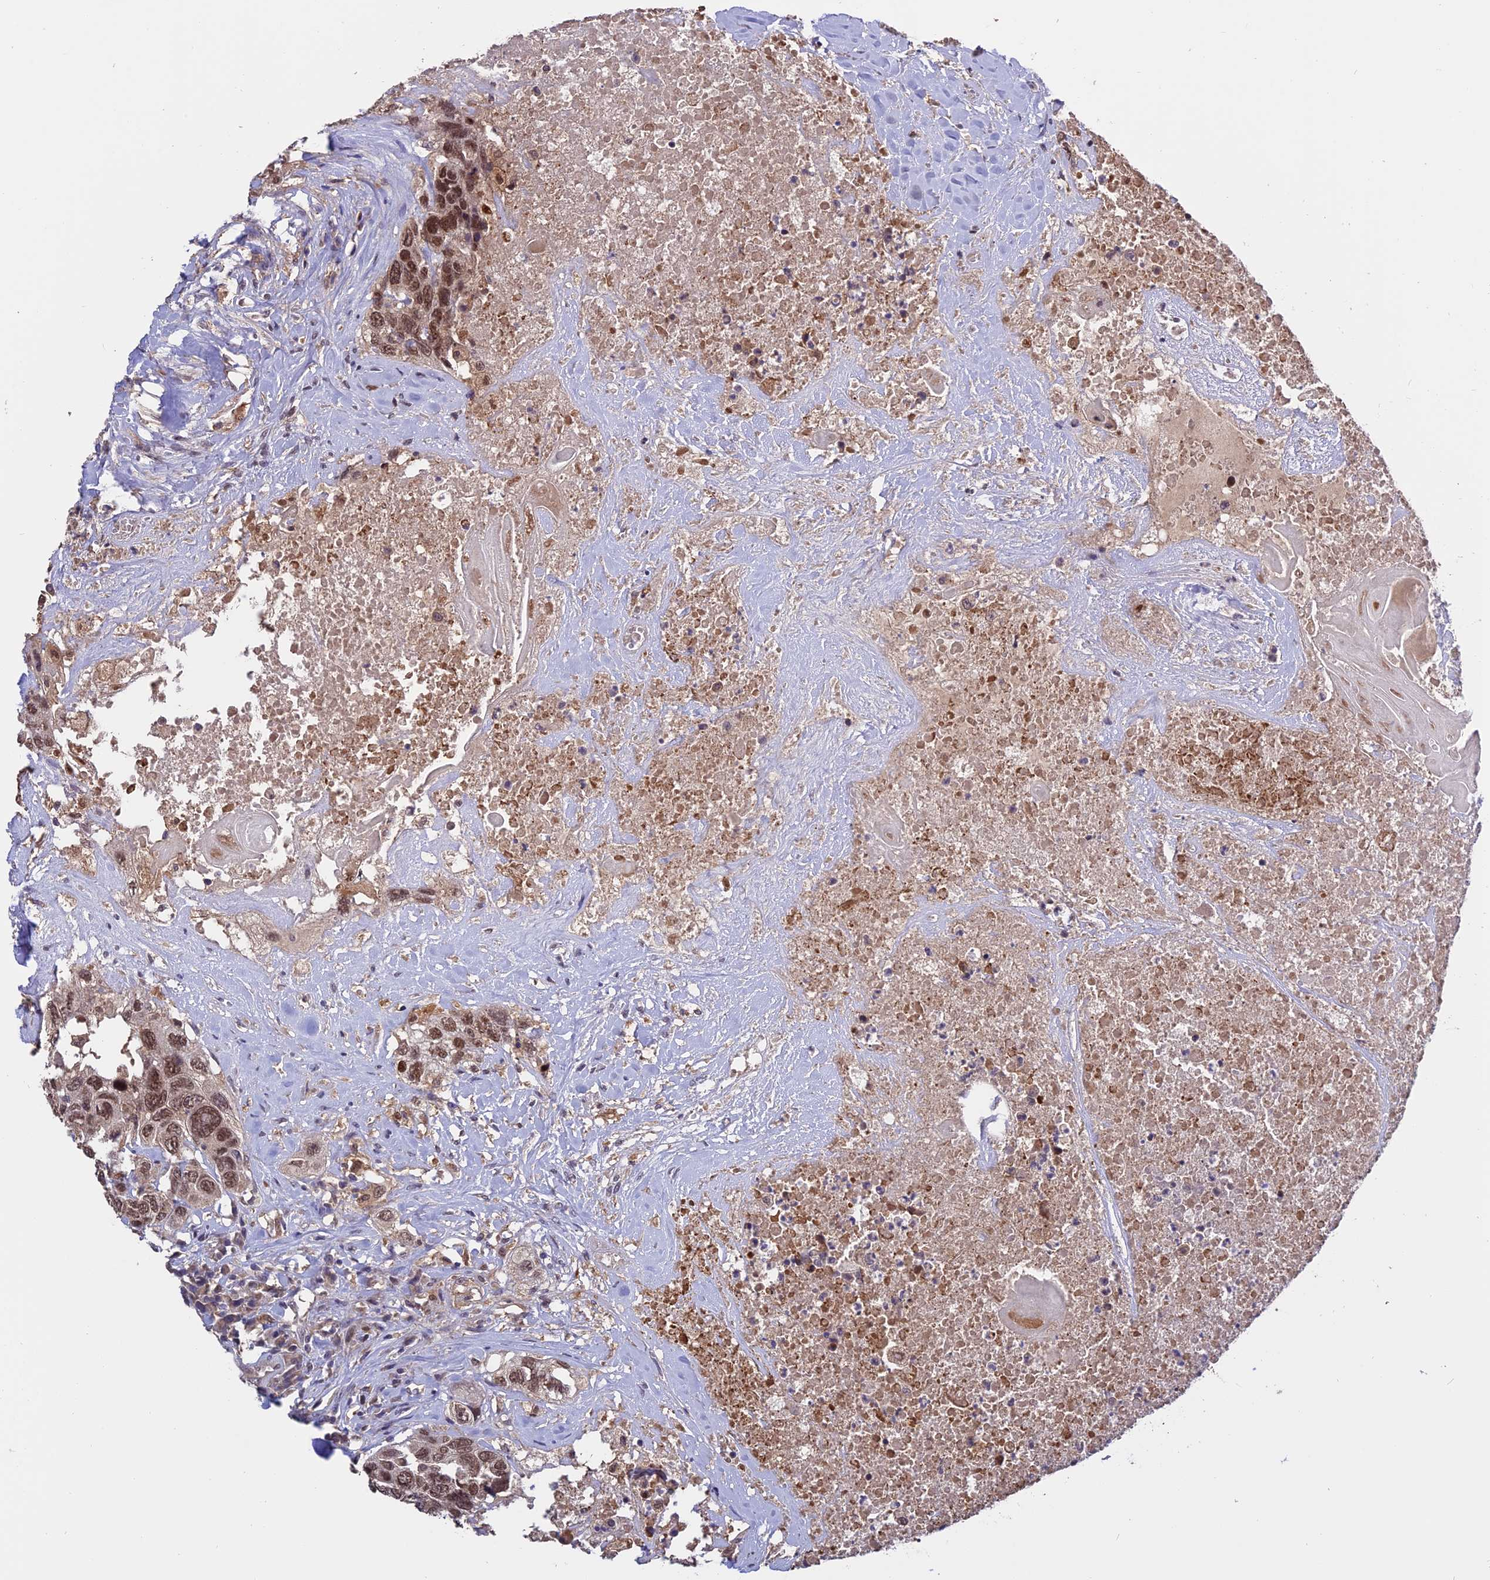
{"staining": {"intensity": "moderate", "quantity": ">75%", "location": "nuclear"}, "tissue": "head and neck cancer", "cell_type": "Tumor cells", "image_type": "cancer", "snomed": [{"axis": "morphology", "description": "Squamous cell carcinoma, NOS"}, {"axis": "topography", "description": "Head-Neck"}], "caption": "This is a micrograph of IHC staining of head and neck squamous cell carcinoma, which shows moderate staining in the nuclear of tumor cells.", "gene": "MNS1", "patient": {"sex": "male", "age": 66}}